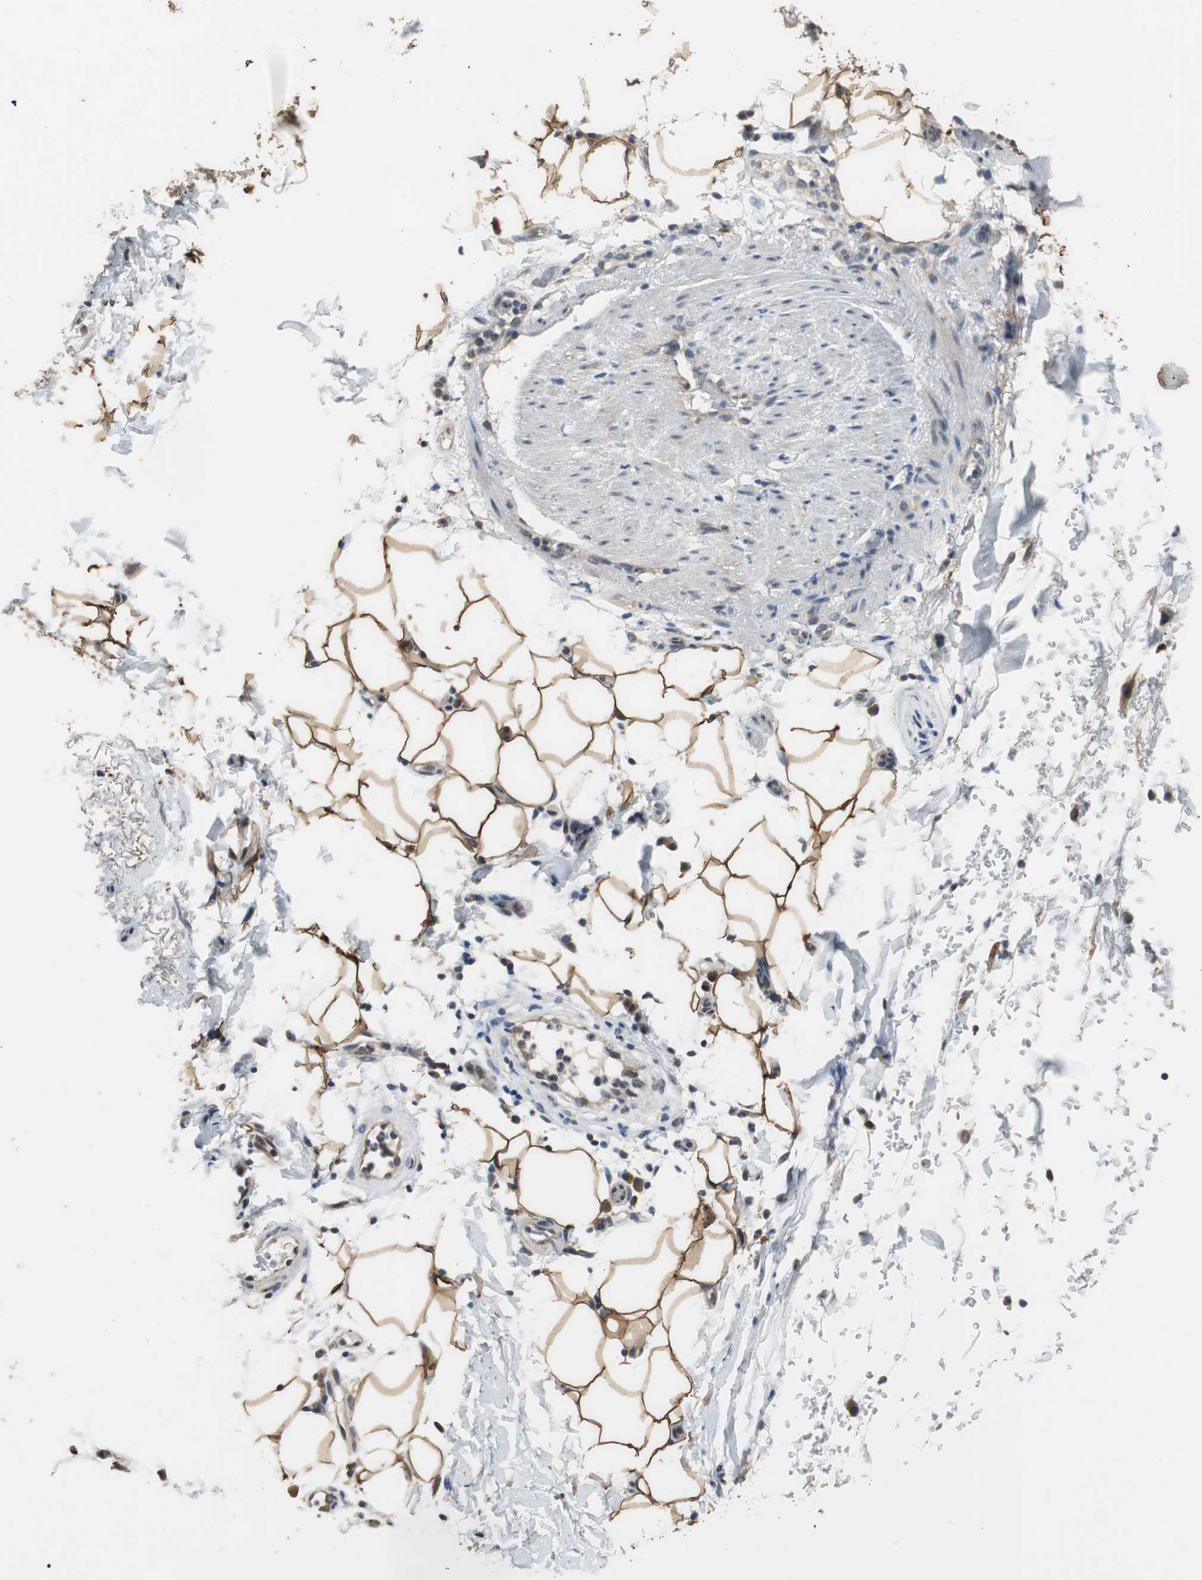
{"staining": {"intensity": "strong", "quantity": ">75%", "location": "cytoplasmic/membranous"}, "tissue": "adipose tissue", "cell_type": "Adipocytes", "image_type": "normal", "snomed": [{"axis": "morphology", "description": "Normal tissue, NOS"}, {"axis": "topography", "description": "Cartilage tissue"}, {"axis": "topography", "description": "Bronchus"}], "caption": "Unremarkable adipose tissue exhibits strong cytoplasmic/membranous staining in approximately >75% of adipocytes The protein is stained brown, and the nuclei are stained in blue (DAB (3,3'-diaminobenzidine) IHC with brightfield microscopy, high magnification)..", "gene": "PI4KB", "patient": {"sex": "female", "age": 73}}